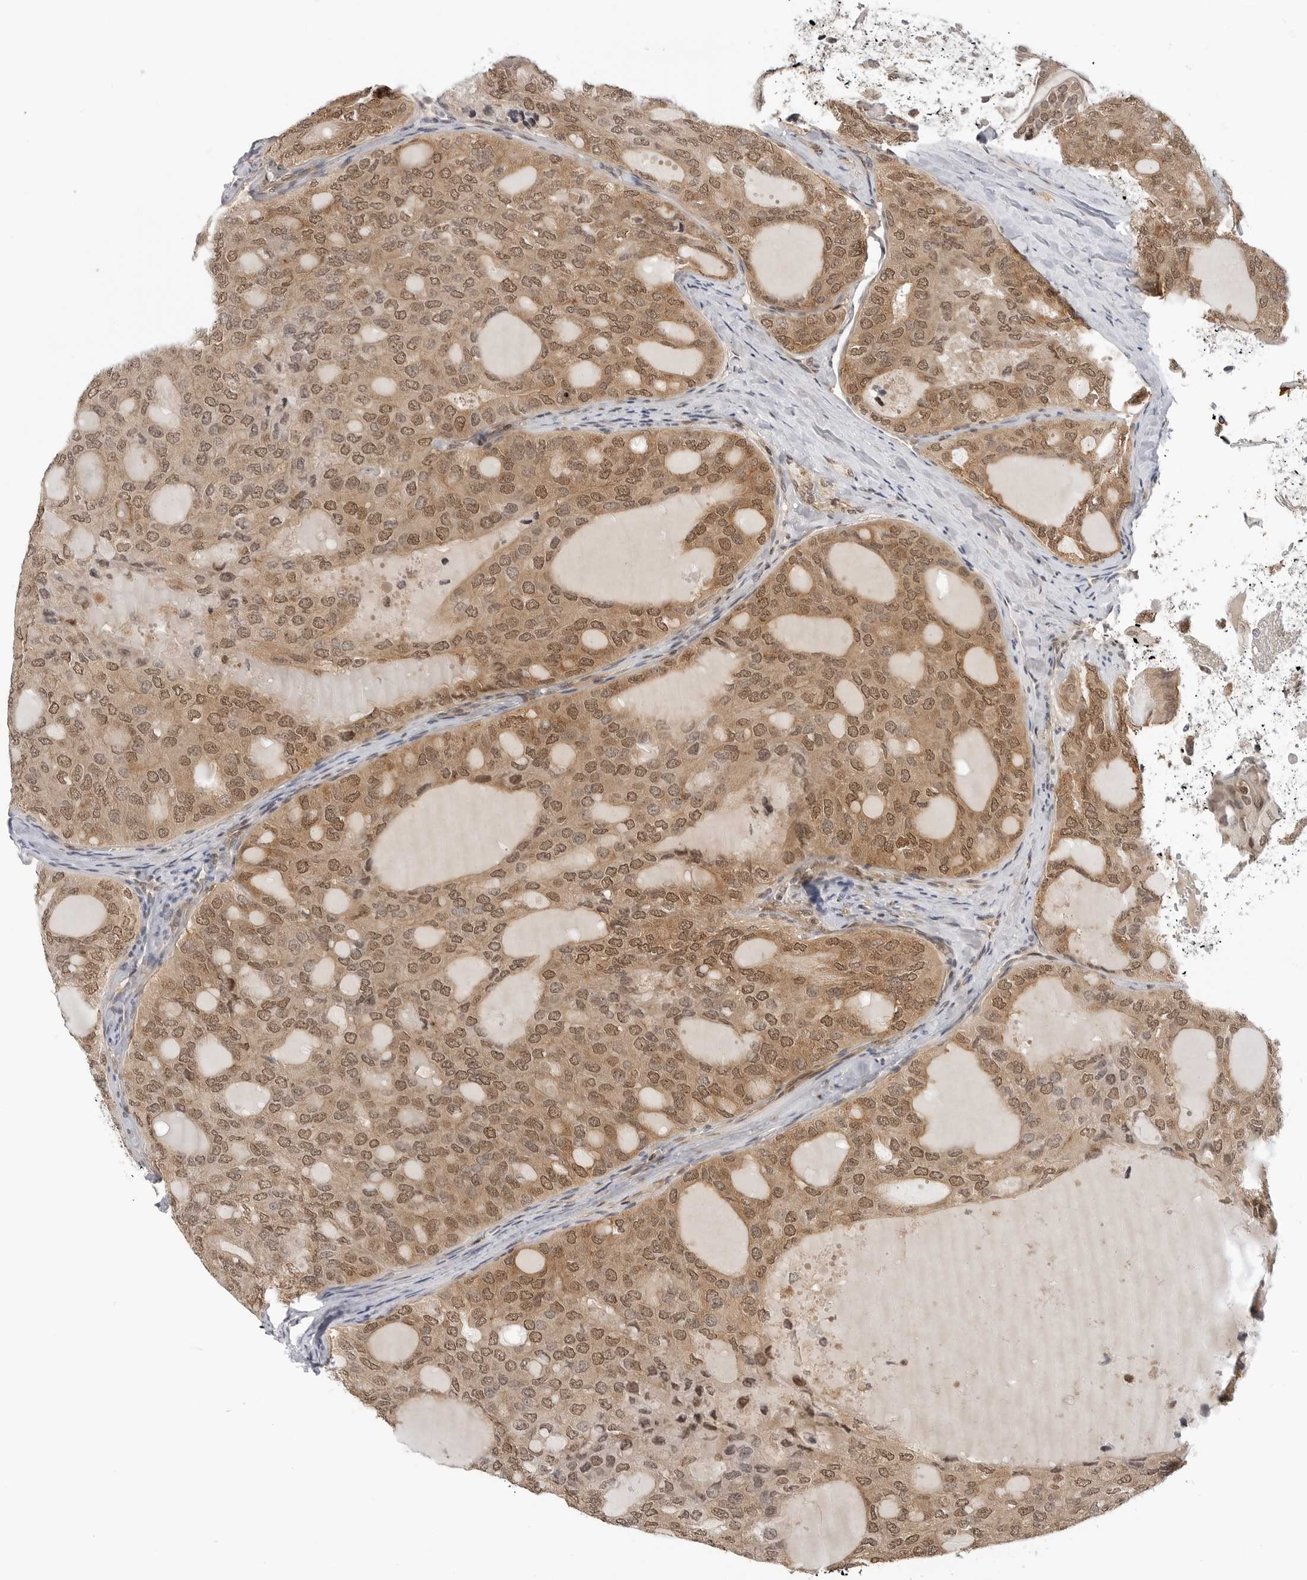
{"staining": {"intensity": "moderate", "quantity": ">75%", "location": "cytoplasmic/membranous,nuclear"}, "tissue": "thyroid cancer", "cell_type": "Tumor cells", "image_type": "cancer", "snomed": [{"axis": "morphology", "description": "Follicular adenoma carcinoma, NOS"}, {"axis": "topography", "description": "Thyroid gland"}], "caption": "A high-resolution micrograph shows immunohistochemistry (IHC) staining of thyroid cancer, which displays moderate cytoplasmic/membranous and nuclear expression in approximately >75% of tumor cells.", "gene": "MAP2K5", "patient": {"sex": "male", "age": 75}}